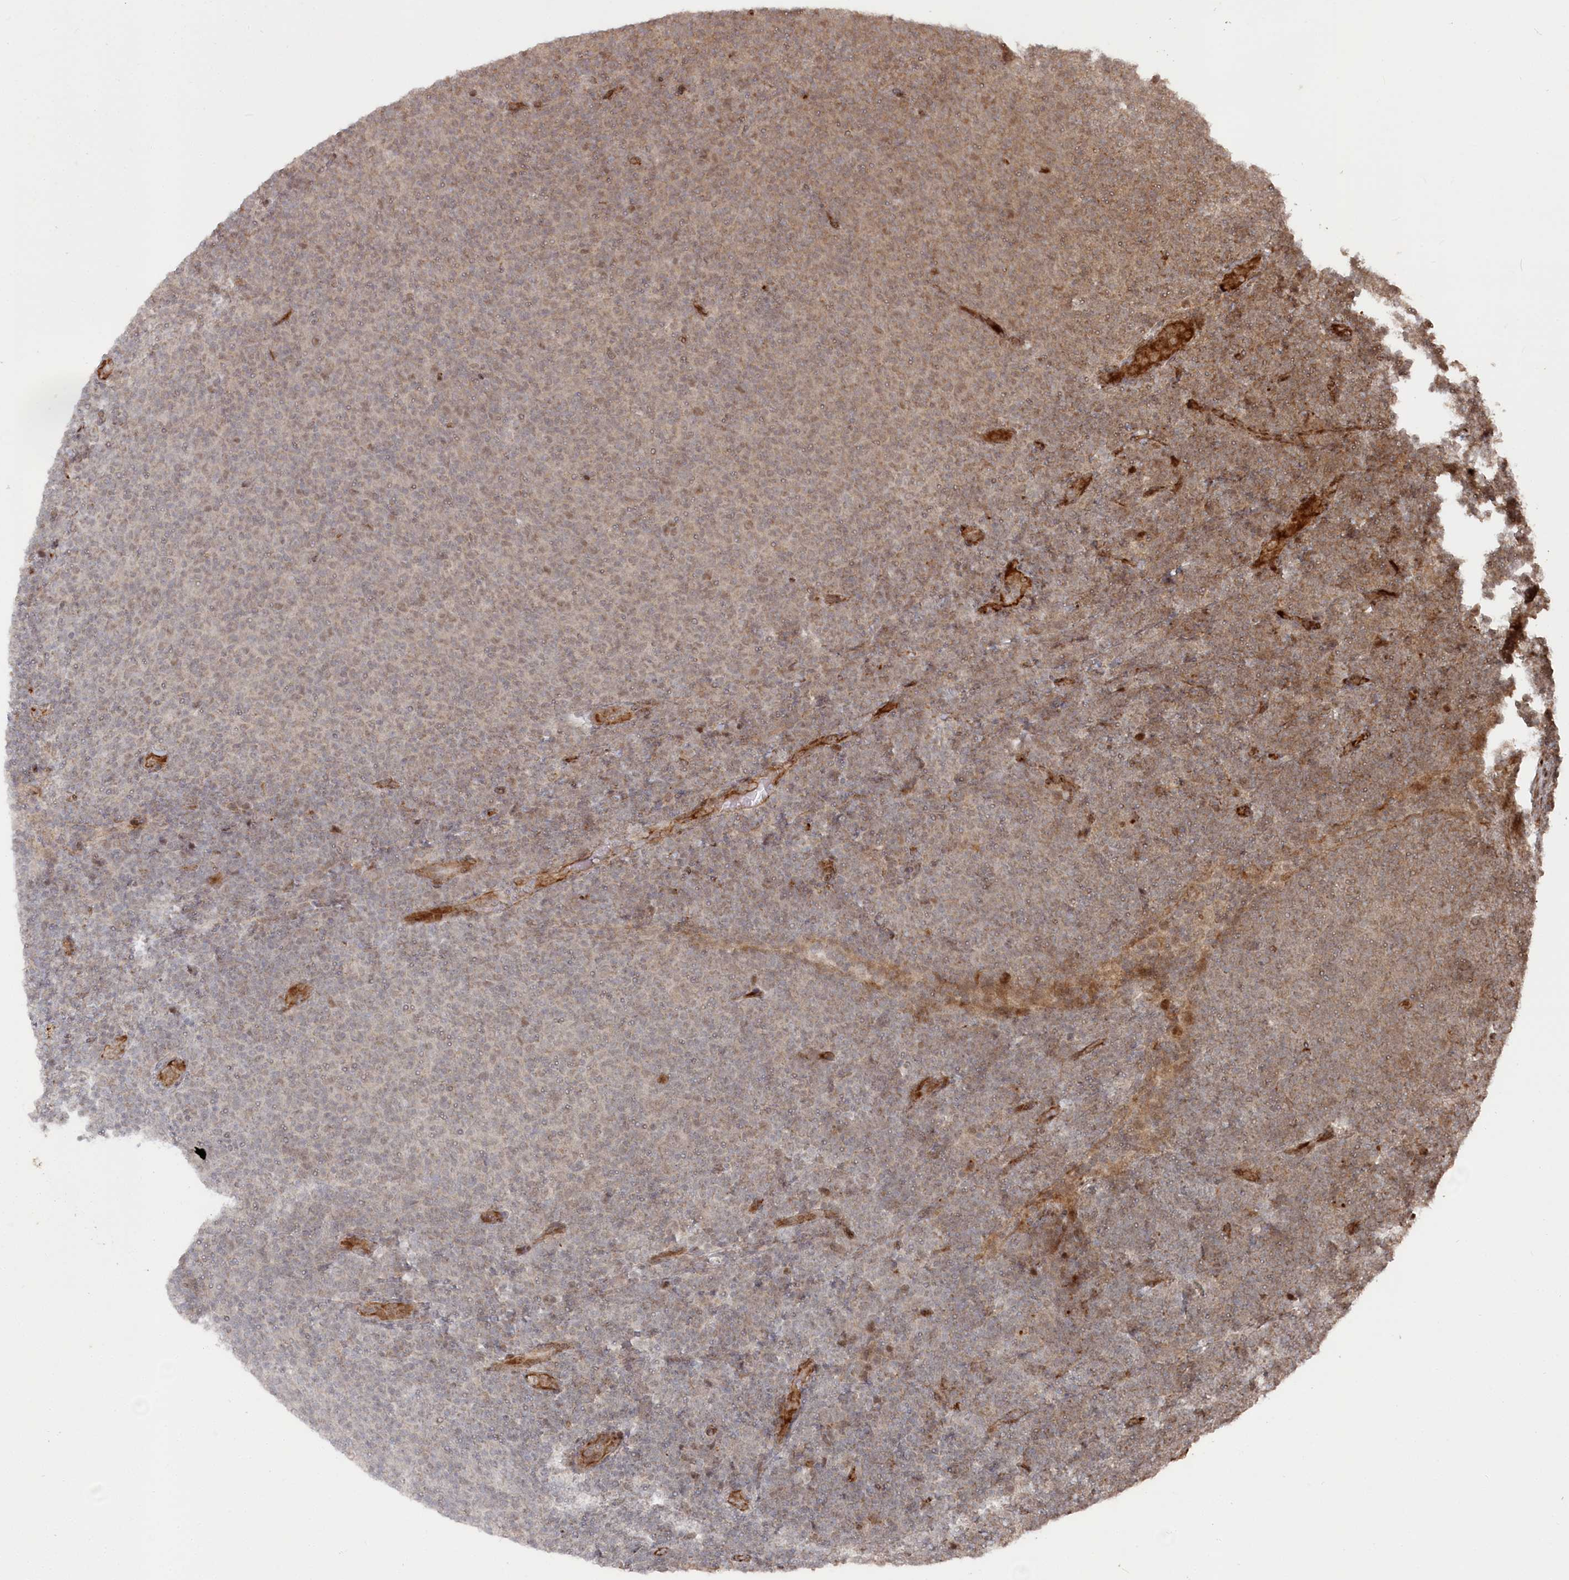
{"staining": {"intensity": "weak", "quantity": "25%-75%", "location": "nuclear"}, "tissue": "lymphoma", "cell_type": "Tumor cells", "image_type": "cancer", "snomed": [{"axis": "morphology", "description": "Malignant lymphoma, non-Hodgkin's type, Low grade"}, {"axis": "topography", "description": "Lymph node"}], "caption": "Protein expression analysis of malignant lymphoma, non-Hodgkin's type (low-grade) demonstrates weak nuclear staining in approximately 25%-75% of tumor cells. (DAB = brown stain, brightfield microscopy at high magnification).", "gene": "POLR3A", "patient": {"sex": "male", "age": 66}}